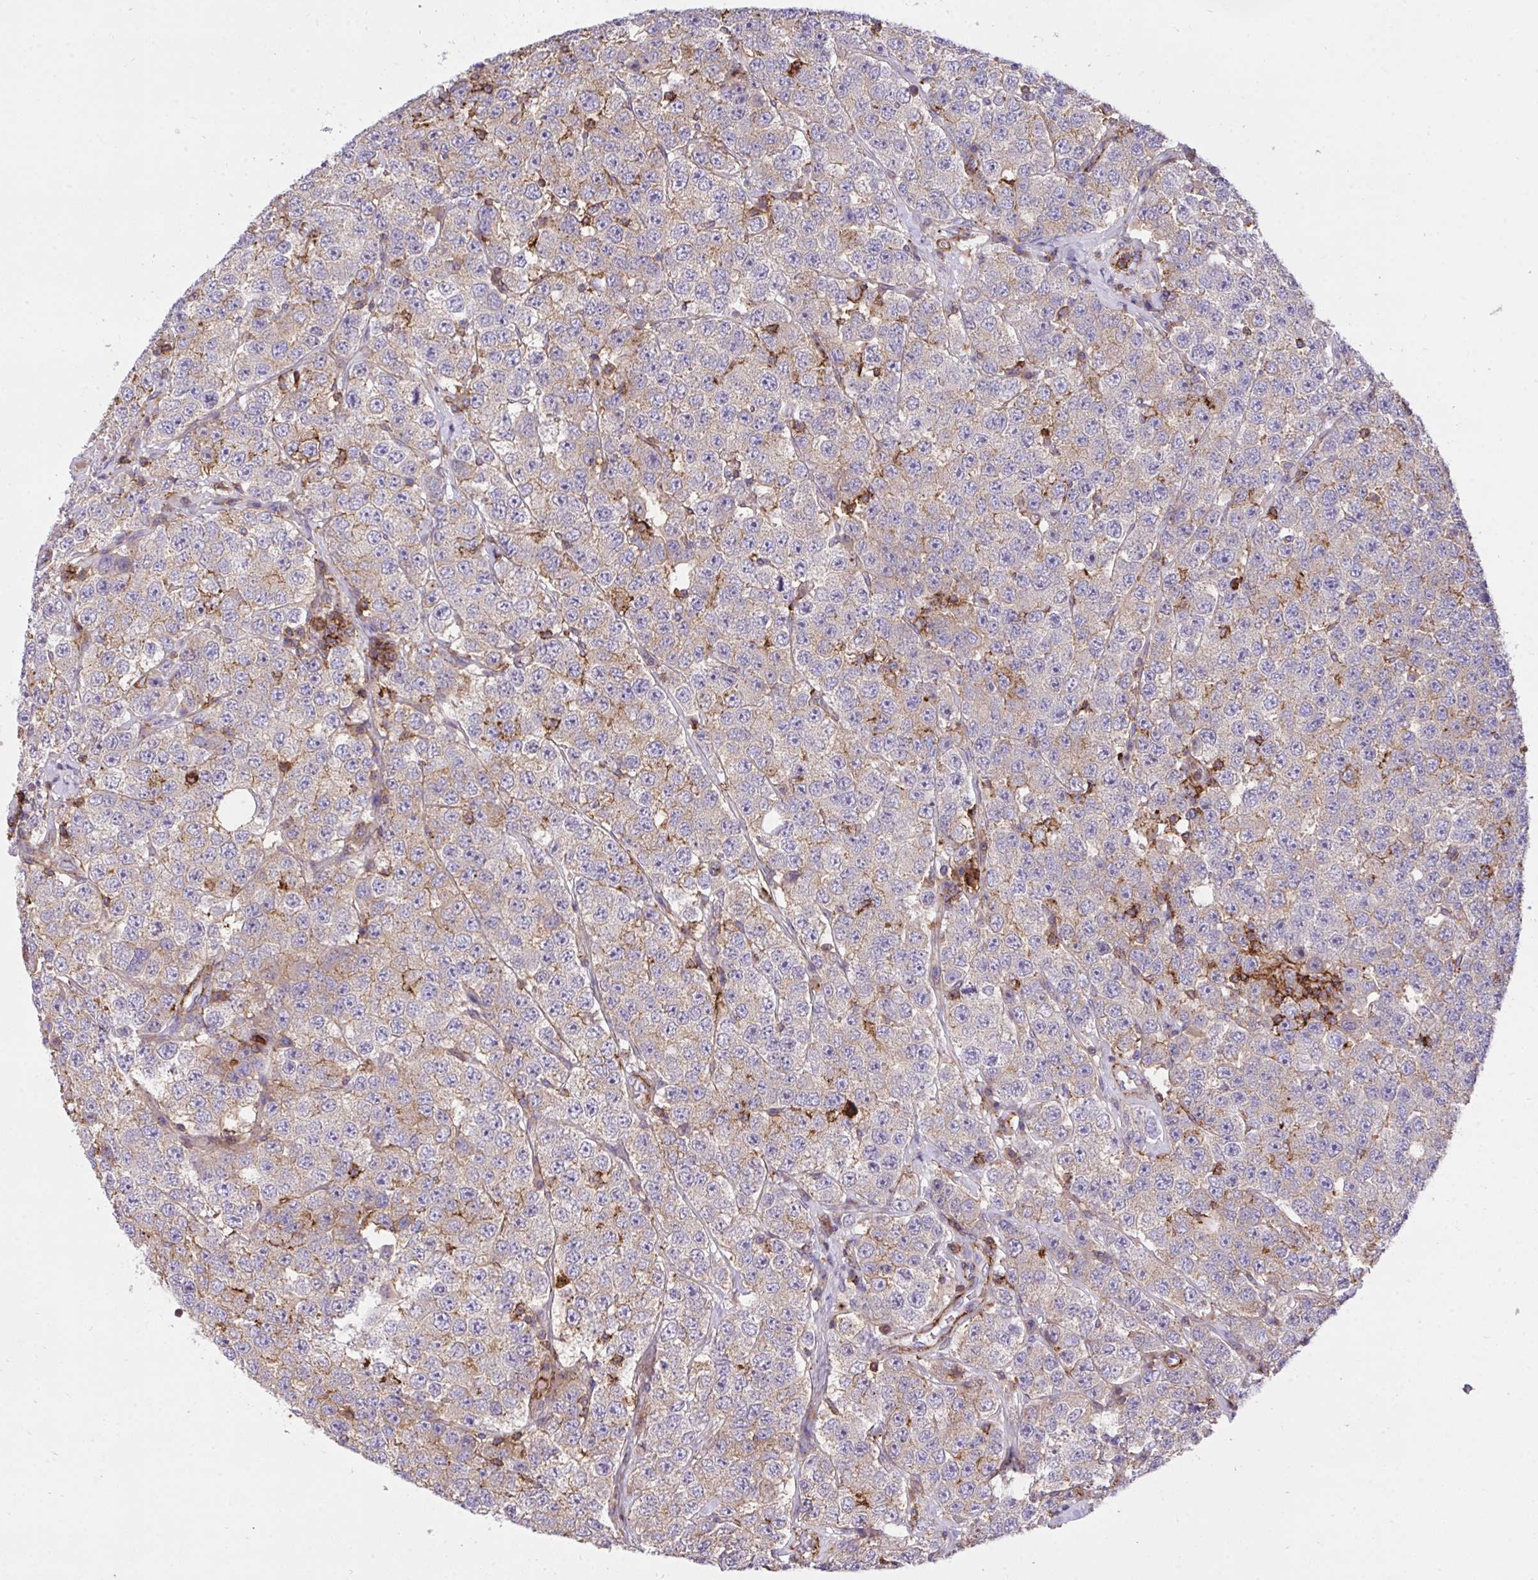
{"staining": {"intensity": "weak", "quantity": "<25%", "location": "cytoplasmic/membranous"}, "tissue": "testis cancer", "cell_type": "Tumor cells", "image_type": "cancer", "snomed": [{"axis": "morphology", "description": "Seminoma, NOS"}, {"axis": "topography", "description": "Testis"}], "caption": "Tumor cells show no significant protein staining in testis cancer.", "gene": "ERI1", "patient": {"sex": "male", "age": 28}}